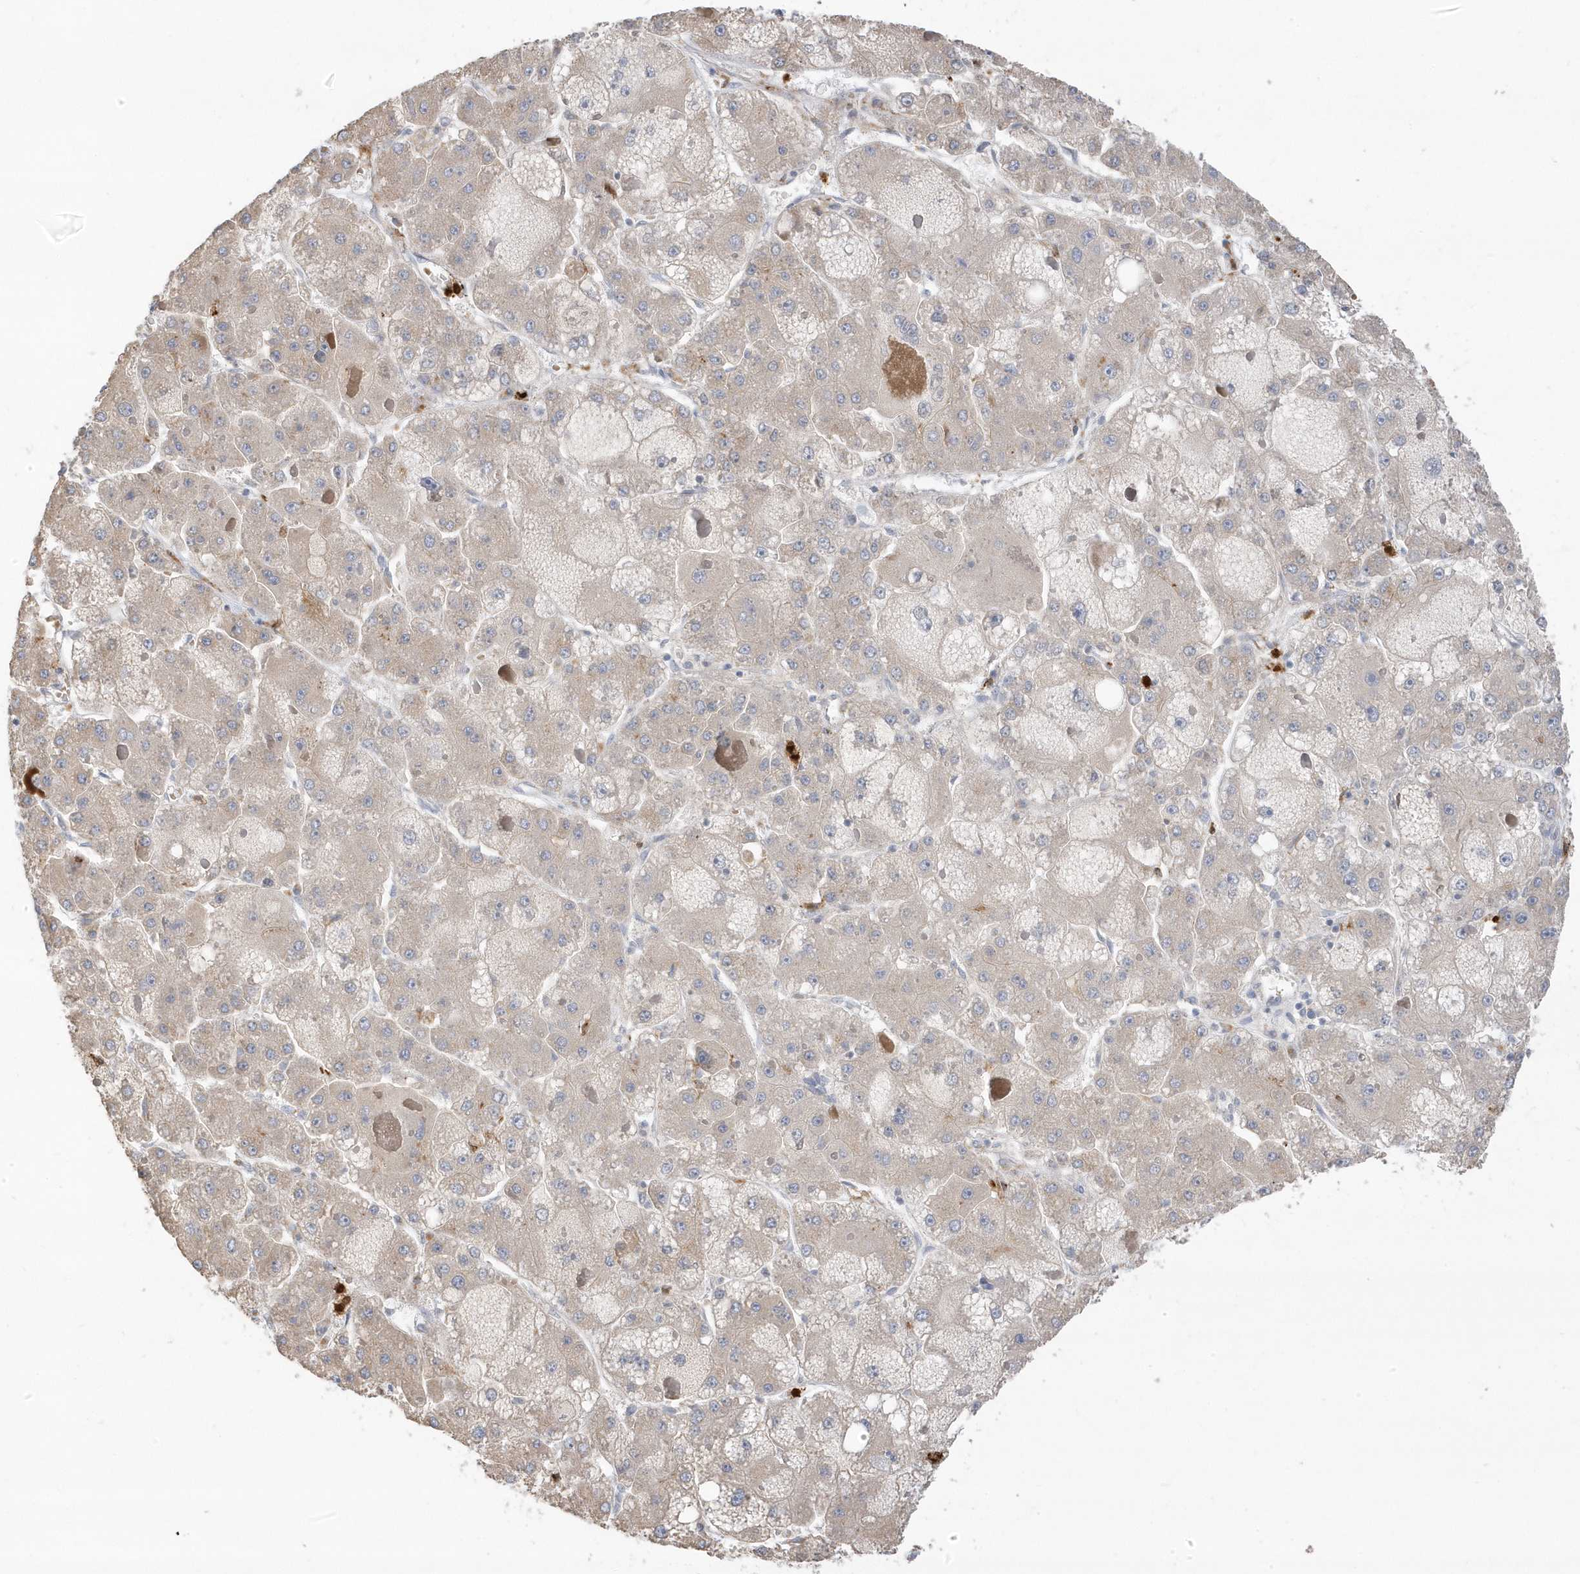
{"staining": {"intensity": "weak", "quantity": "25%-75%", "location": "cytoplasmic/membranous"}, "tissue": "liver cancer", "cell_type": "Tumor cells", "image_type": "cancer", "snomed": [{"axis": "morphology", "description": "Carcinoma, Hepatocellular, NOS"}, {"axis": "topography", "description": "Liver"}], "caption": "DAB (3,3'-diaminobenzidine) immunohistochemical staining of human liver cancer (hepatocellular carcinoma) exhibits weak cytoplasmic/membranous protein expression in about 25%-75% of tumor cells.", "gene": "DPP9", "patient": {"sex": "female", "age": 73}}